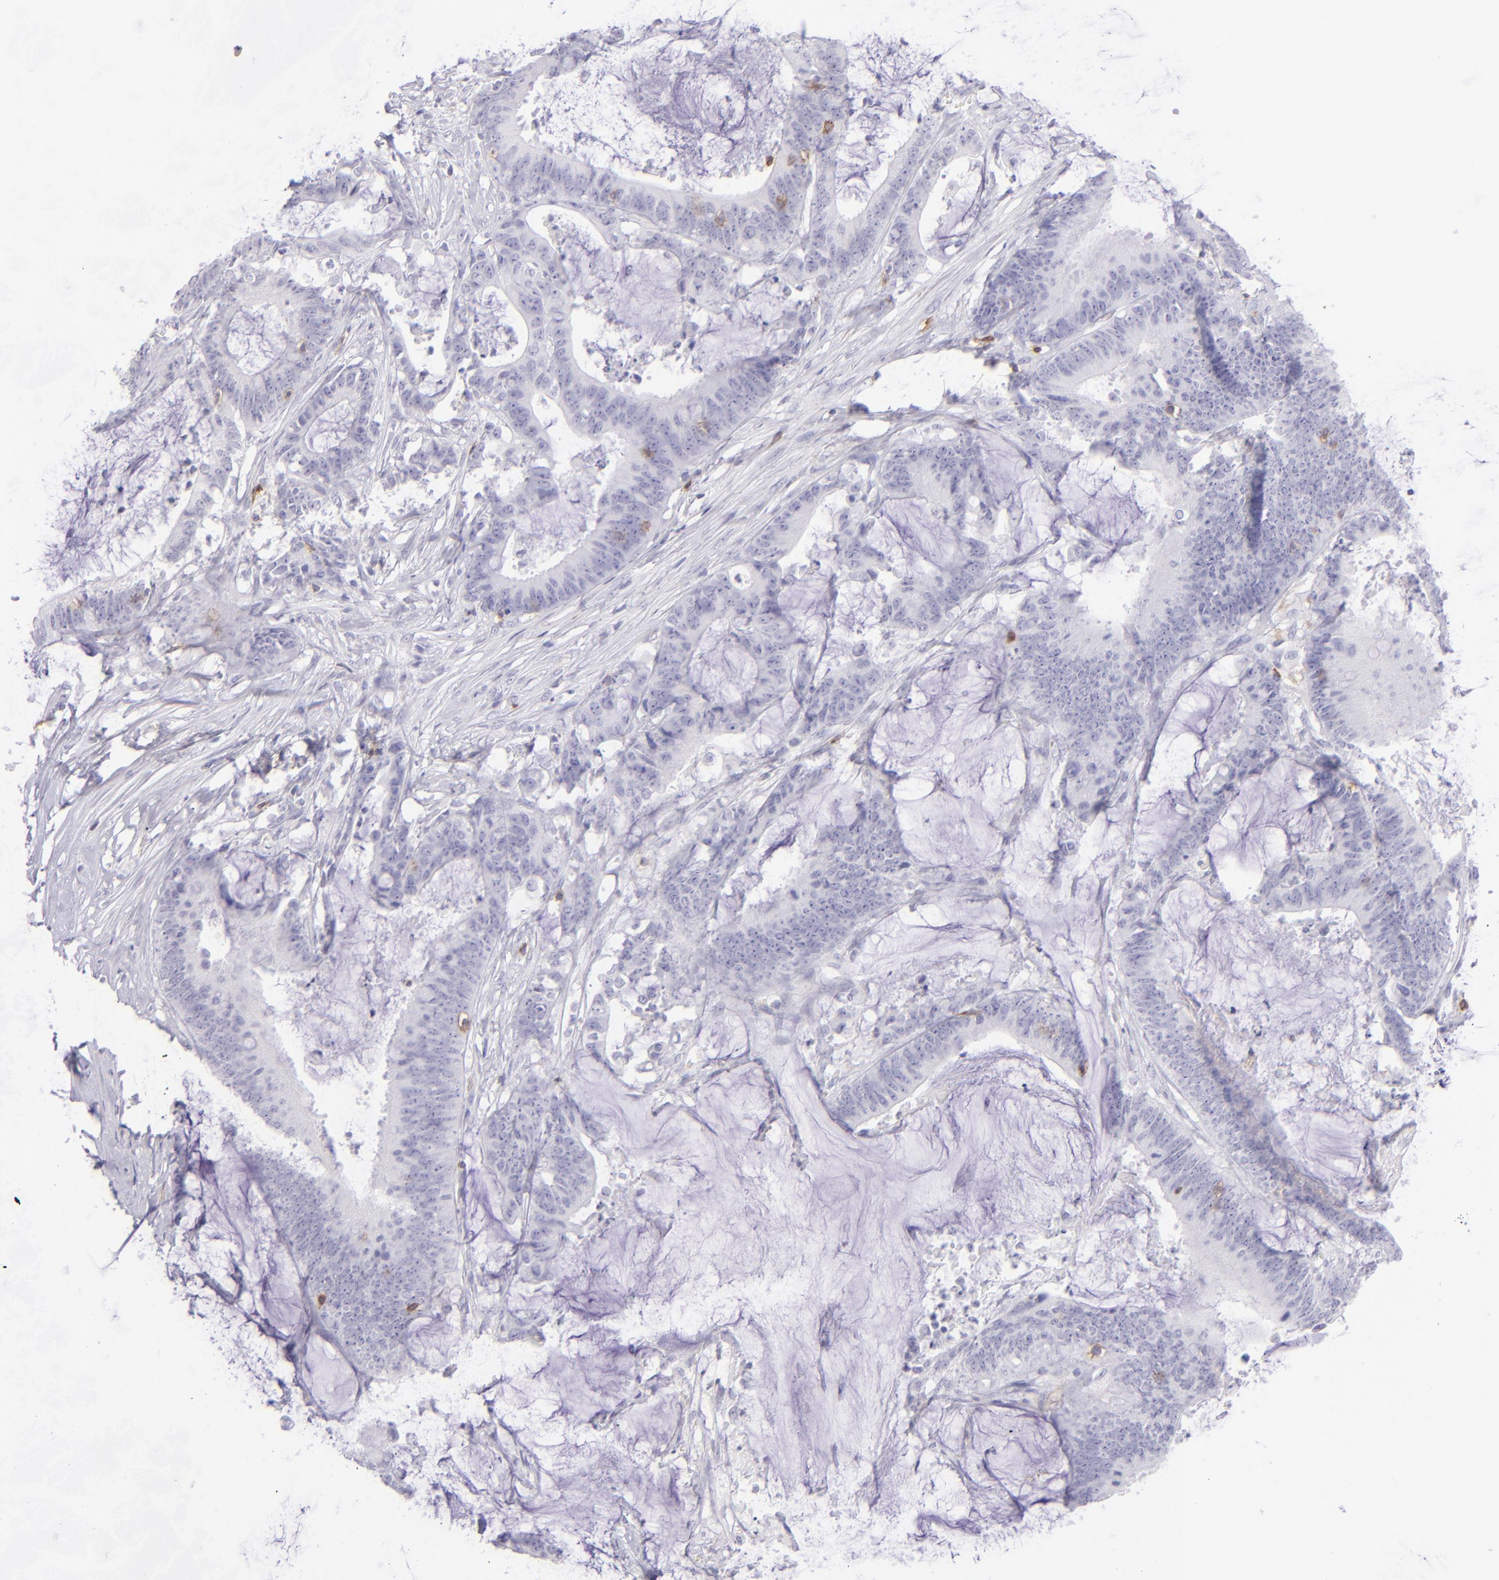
{"staining": {"intensity": "negative", "quantity": "none", "location": "none"}, "tissue": "colorectal cancer", "cell_type": "Tumor cells", "image_type": "cancer", "snomed": [{"axis": "morphology", "description": "Adenocarcinoma, NOS"}, {"axis": "topography", "description": "Rectum"}], "caption": "Immunohistochemistry (IHC) image of adenocarcinoma (colorectal) stained for a protein (brown), which displays no staining in tumor cells.", "gene": "CD69", "patient": {"sex": "female", "age": 66}}